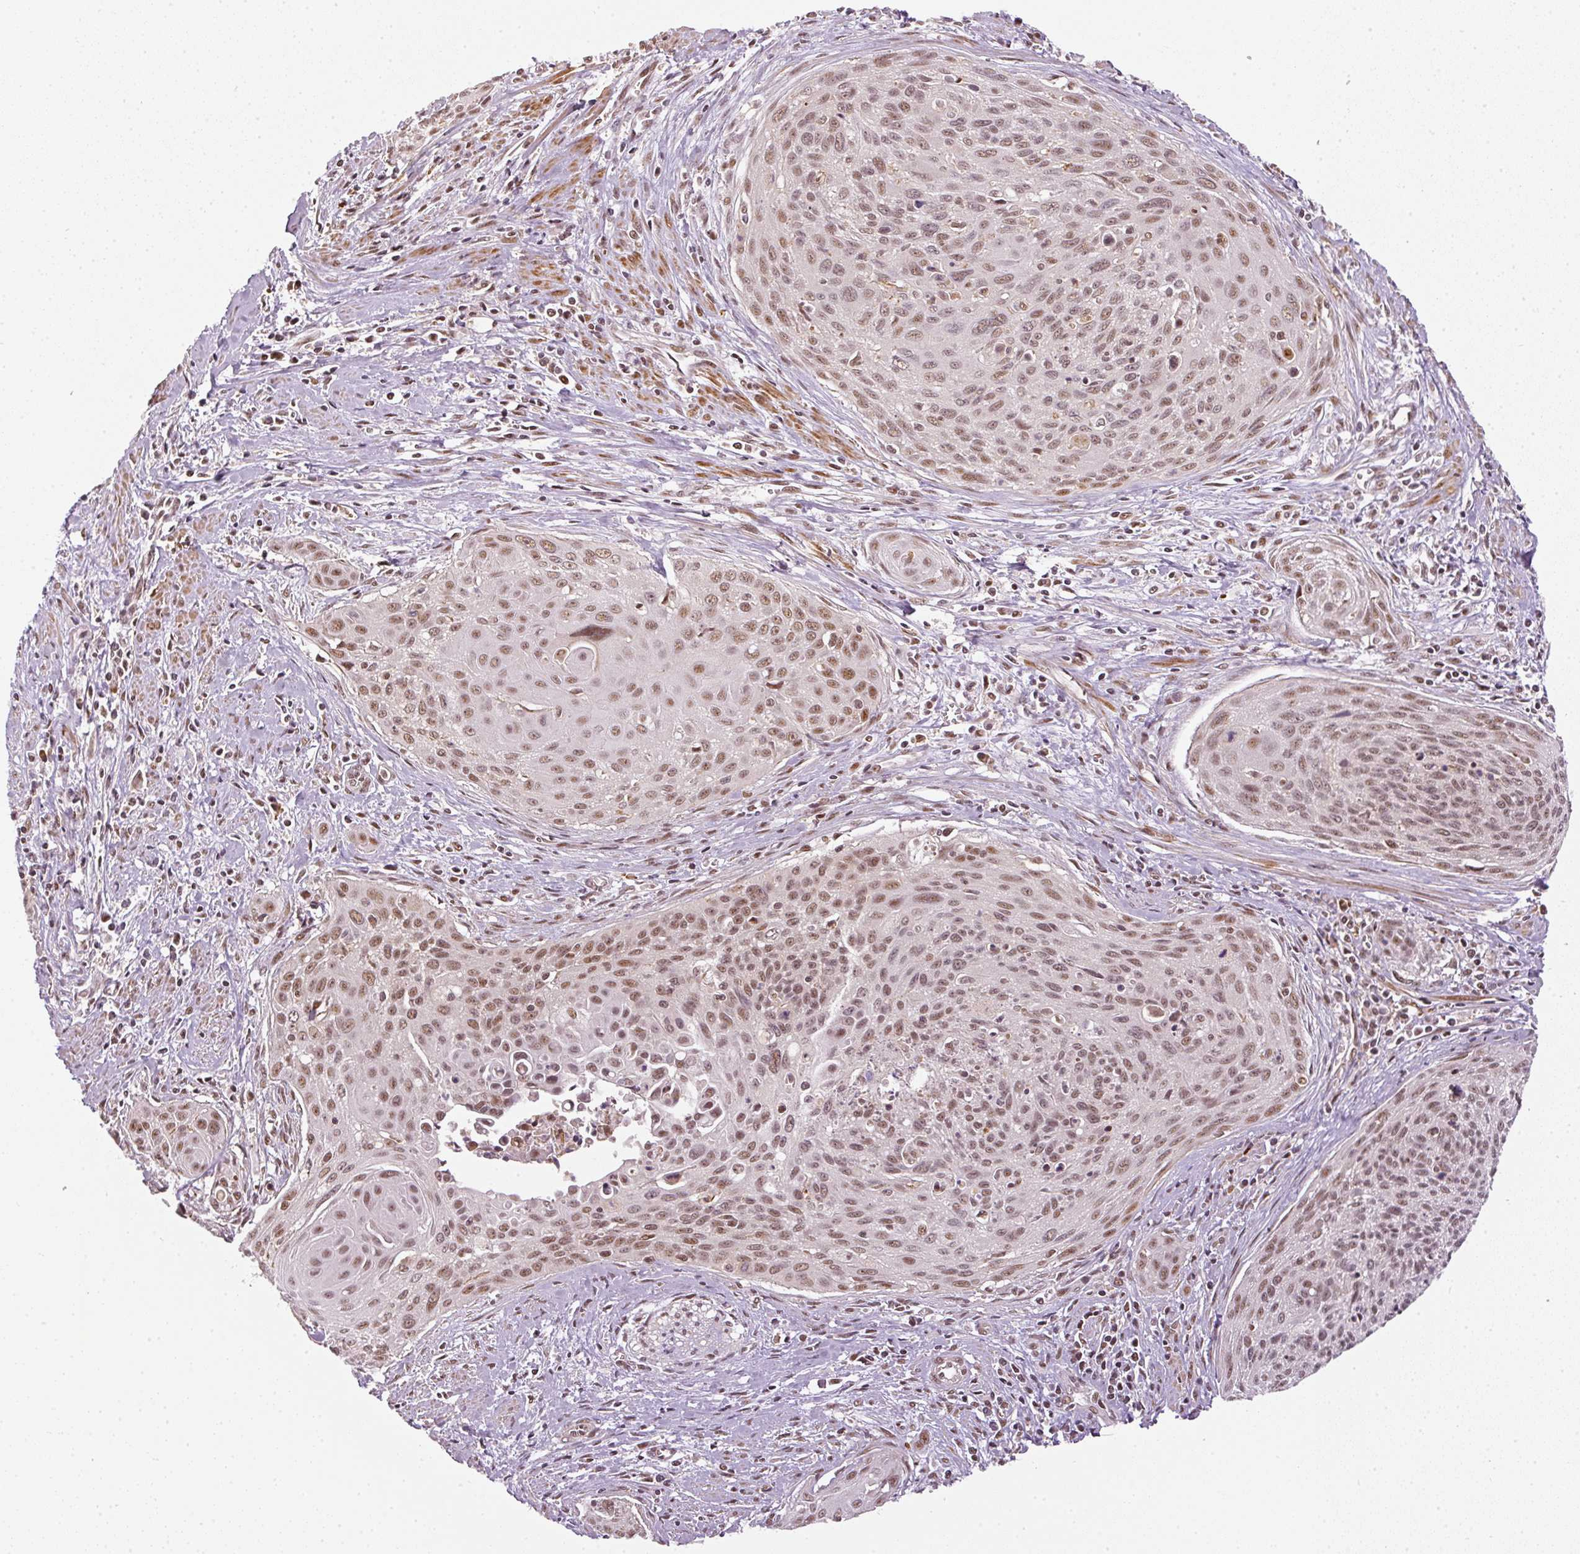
{"staining": {"intensity": "moderate", "quantity": ">75%", "location": "nuclear"}, "tissue": "cervical cancer", "cell_type": "Tumor cells", "image_type": "cancer", "snomed": [{"axis": "morphology", "description": "Squamous cell carcinoma, NOS"}, {"axis": "topography", "description": "Cervix"}], "caption": "Protein analysis of cervical squamous cell carcinoma tissue demonstrates moderate nuclear staining in approximately >75% of tumor cells.", "gene": "THOC6", "patient": {"sex": "female", "age": 55}}